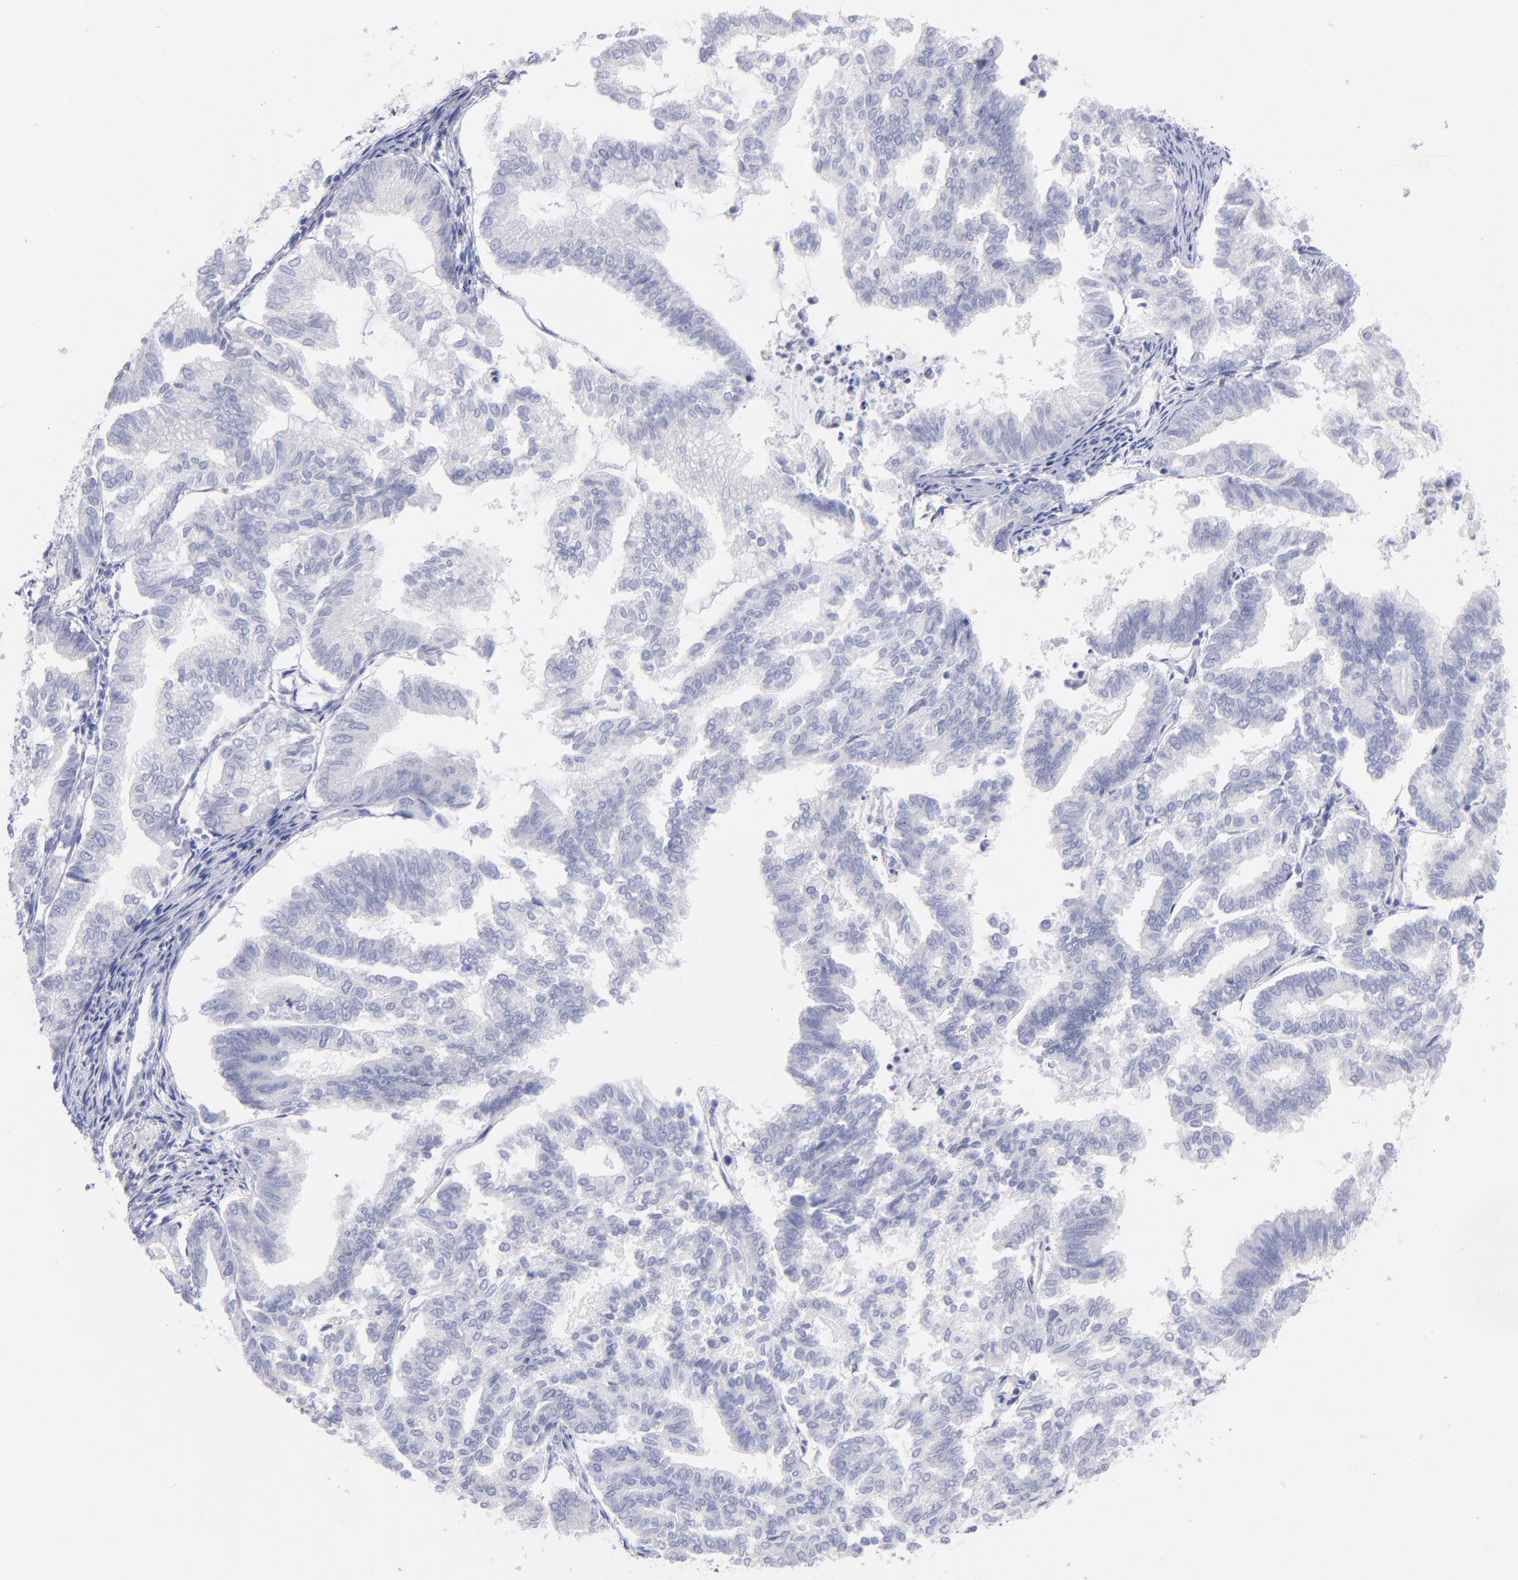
{"staining": {"intensity": "negative", "quantity": "none", "location": "none"}, "tissue": "endometrial cancer", "cell_type": "Tumor cells", "image_type": "cancer", "snomed": [{"axis": "morphology", "description": "Adenocarcinoma, NOS"}, {"axis": "topography", "description": "Endometrium"}], "caption": "Endometrial adenocarcinoma was stained to show a protein in brown. There is no significant staining in tumor cells.", "gene": "SCGN", "patient": {"sex": "female", "age": 79}}